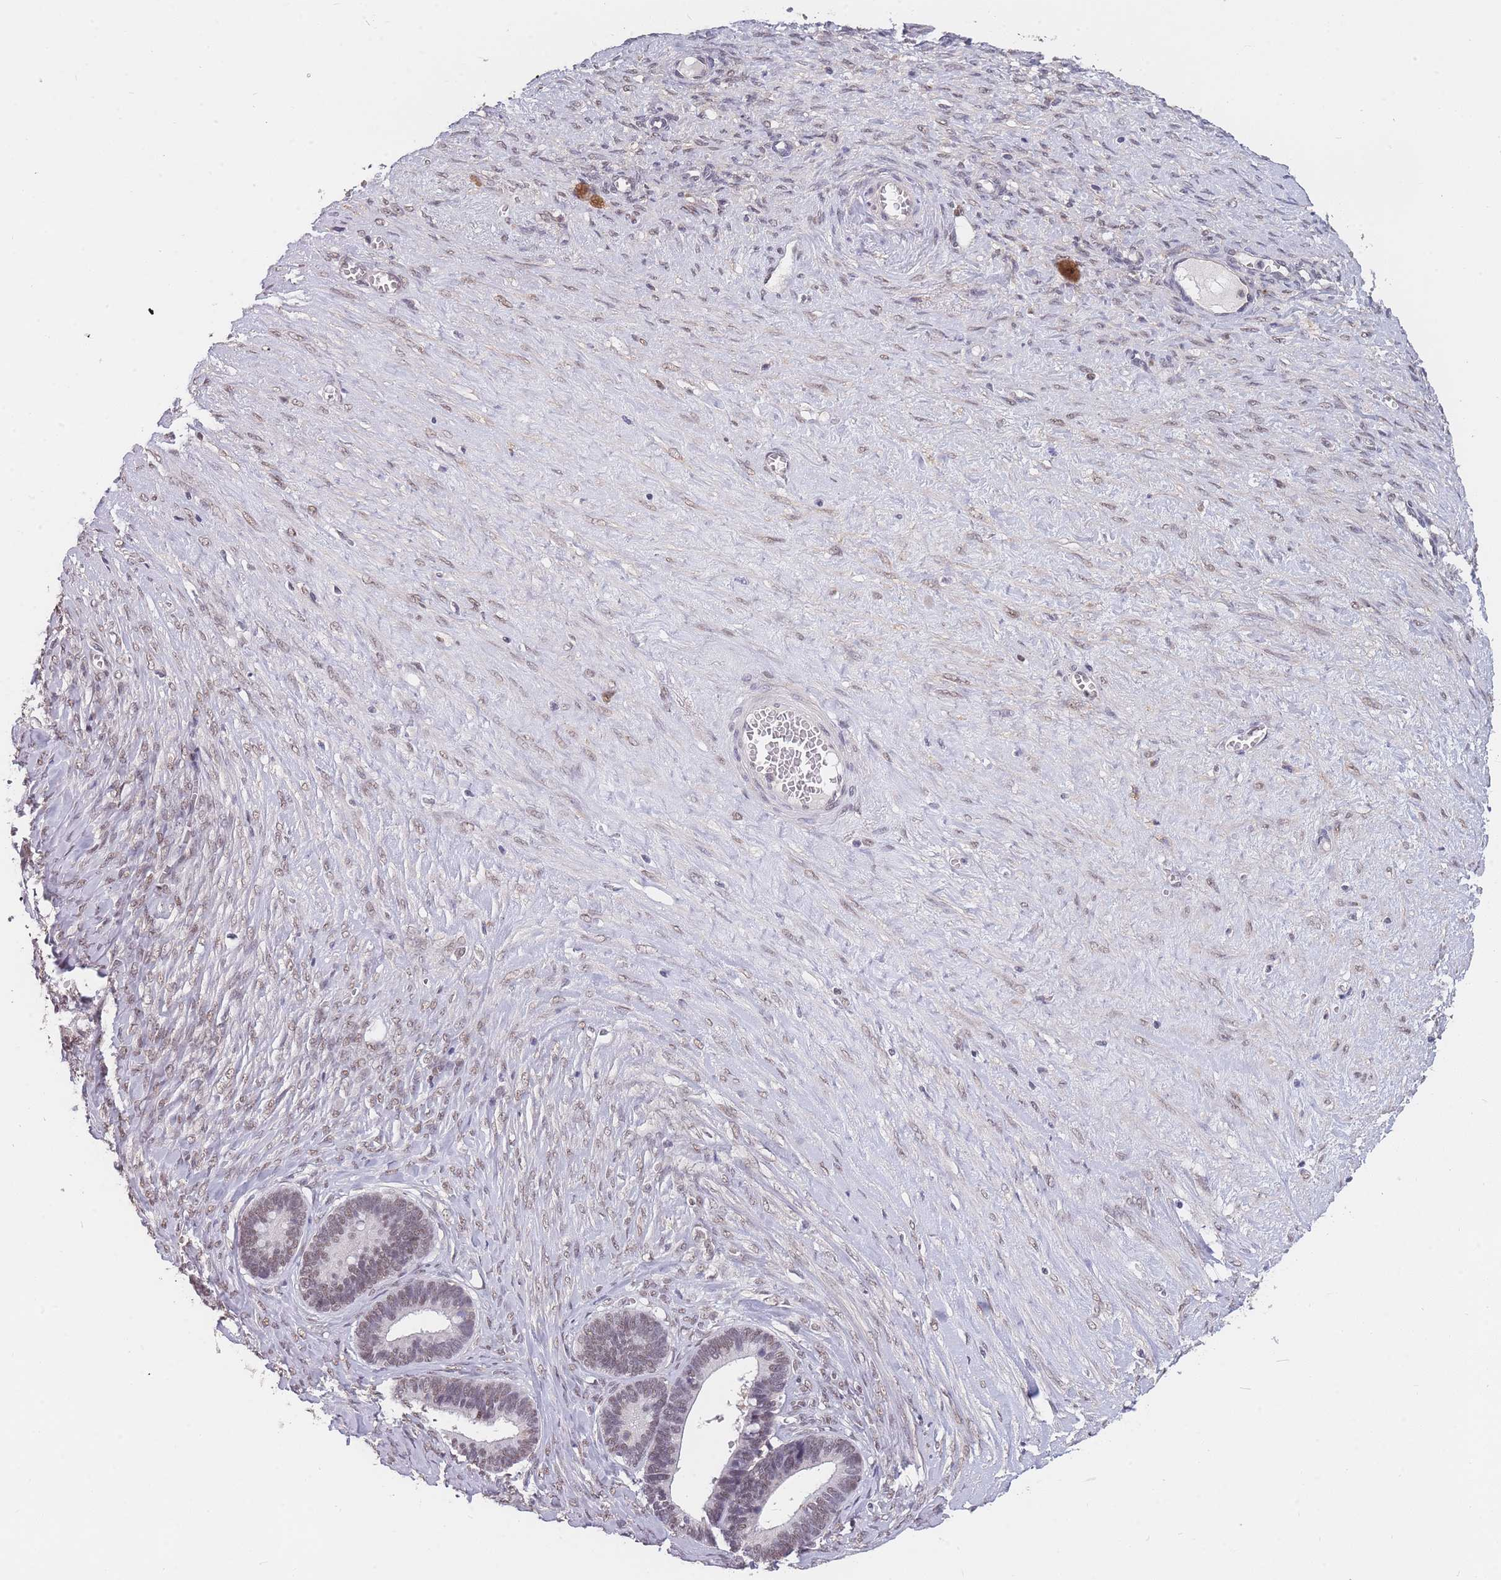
{"staining": {"intensity": "weak", "quantity": "<25%", "location": "nuclear"}, "tissue": "ovarian cancer", "cell_type": "Tumor cells", "image_type": "cancer", "snomed": [{"axis": "morphology", "description": "Cystadenocarcinoma, serous, NOS"}, {"axis": "topography", "description": "Ovary"}], "caption": "High magnification brightfield microscopy of ovarian cancer (serous cystadenocarcinoma) stained with DAB (3,3'-diaminobenzidine) (brown) and counterstained with hematoxylin (blue): tumor cells show no significant positivity.", "gene": "SNRPA1", "patient": {"sex": "female", "age": 56}}